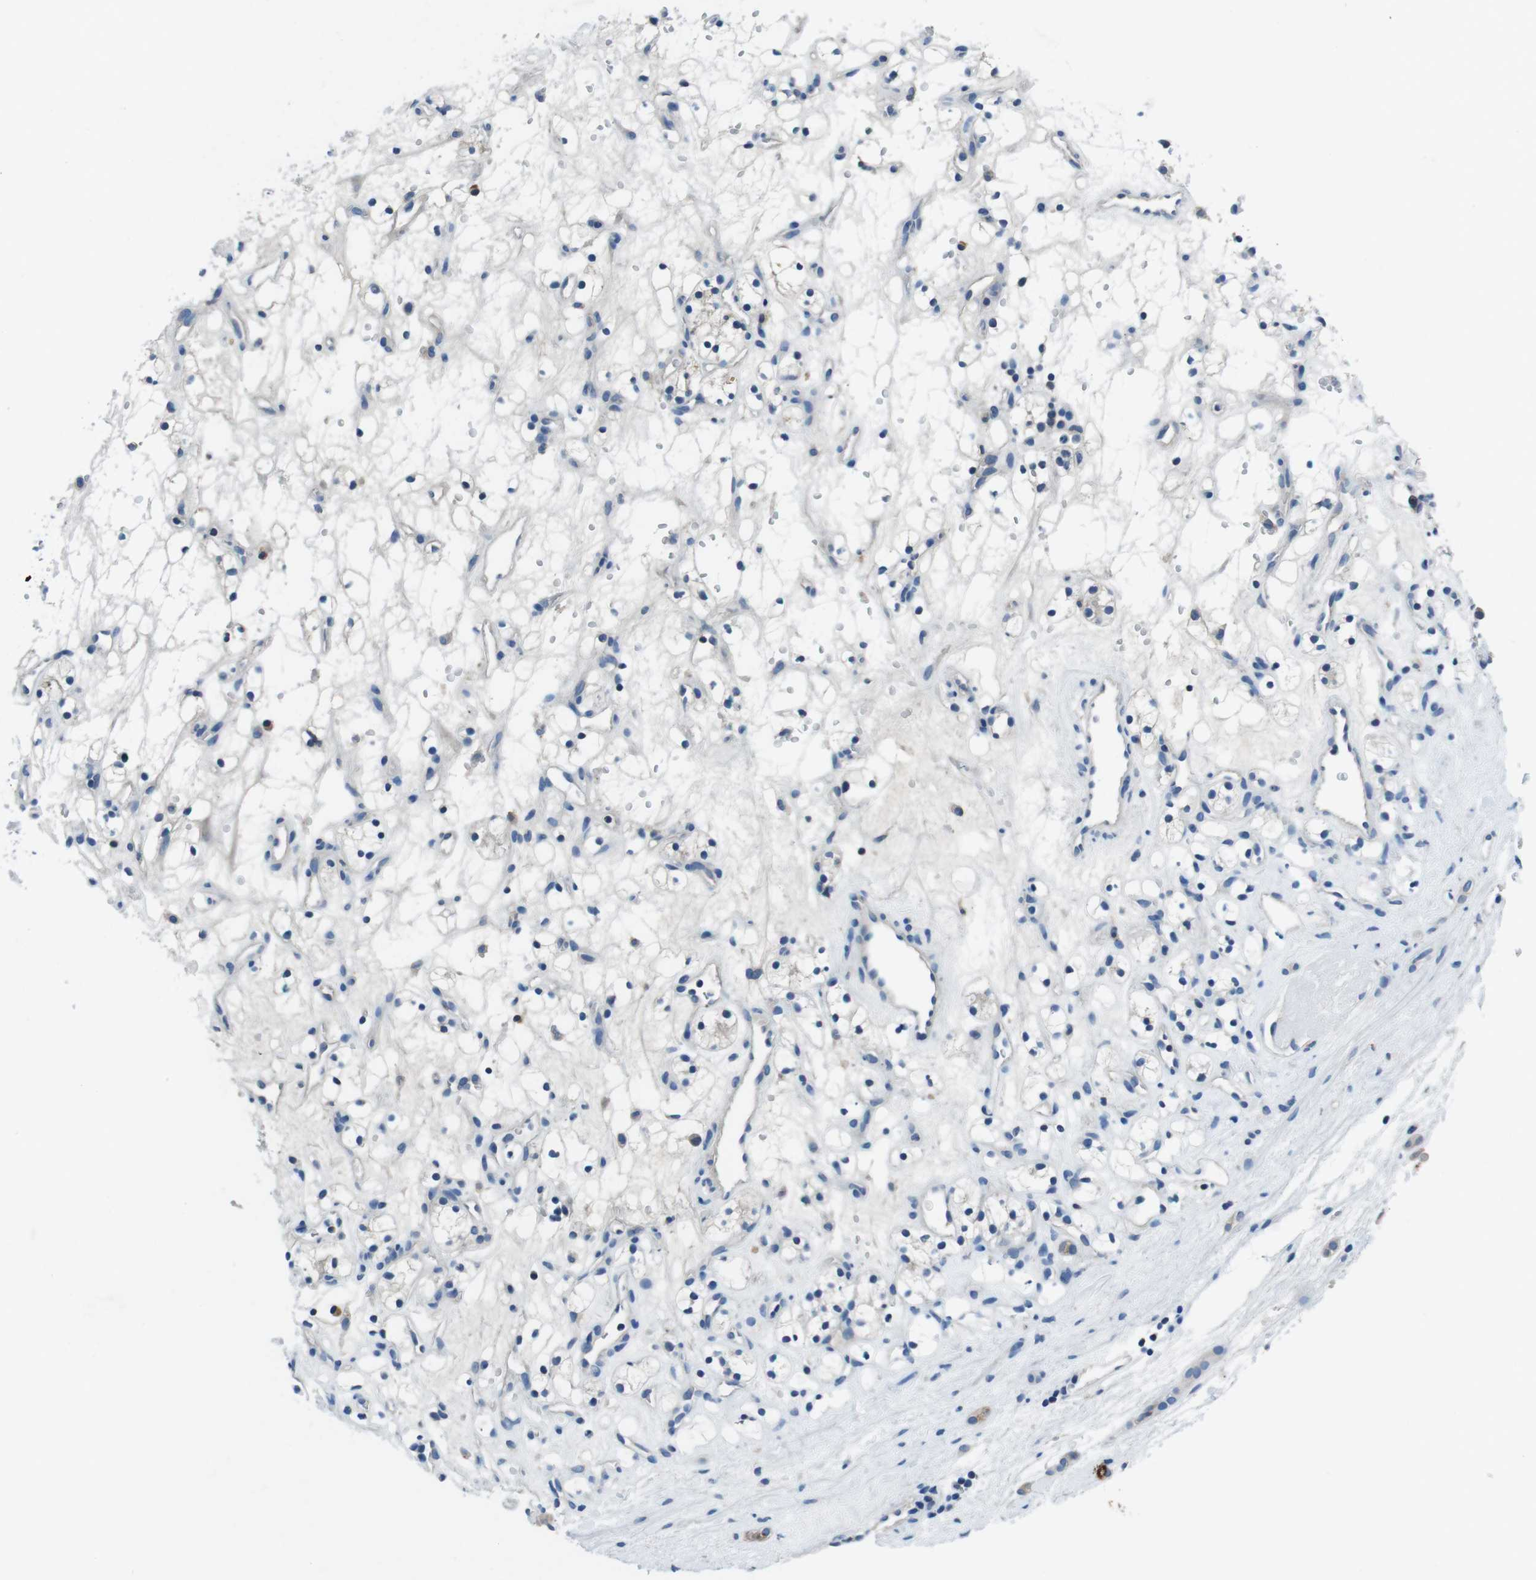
{"staining": {"intensity": "negative", "quantity": "none", "location": "none"}, "tissue": "renal cancer", "cell_type": "Tumor cells", "image_type": "cancer", "snomed": [{"axis": "morphology", "description": "Adenocarcinoma, NOS"}, {"axis": "topography", "description": "Kidney"}], "caption": "High magnification brightfield microscopy of renal cancer (adenocarcinoma) stained with DAB (3,3'-diaminobenzidine) (brown) and counterstained with hematoxylin (blue): tumor cells show no significant staining.", "gene": "TULP3", "patient": {"sex": "female", "age": 60}}